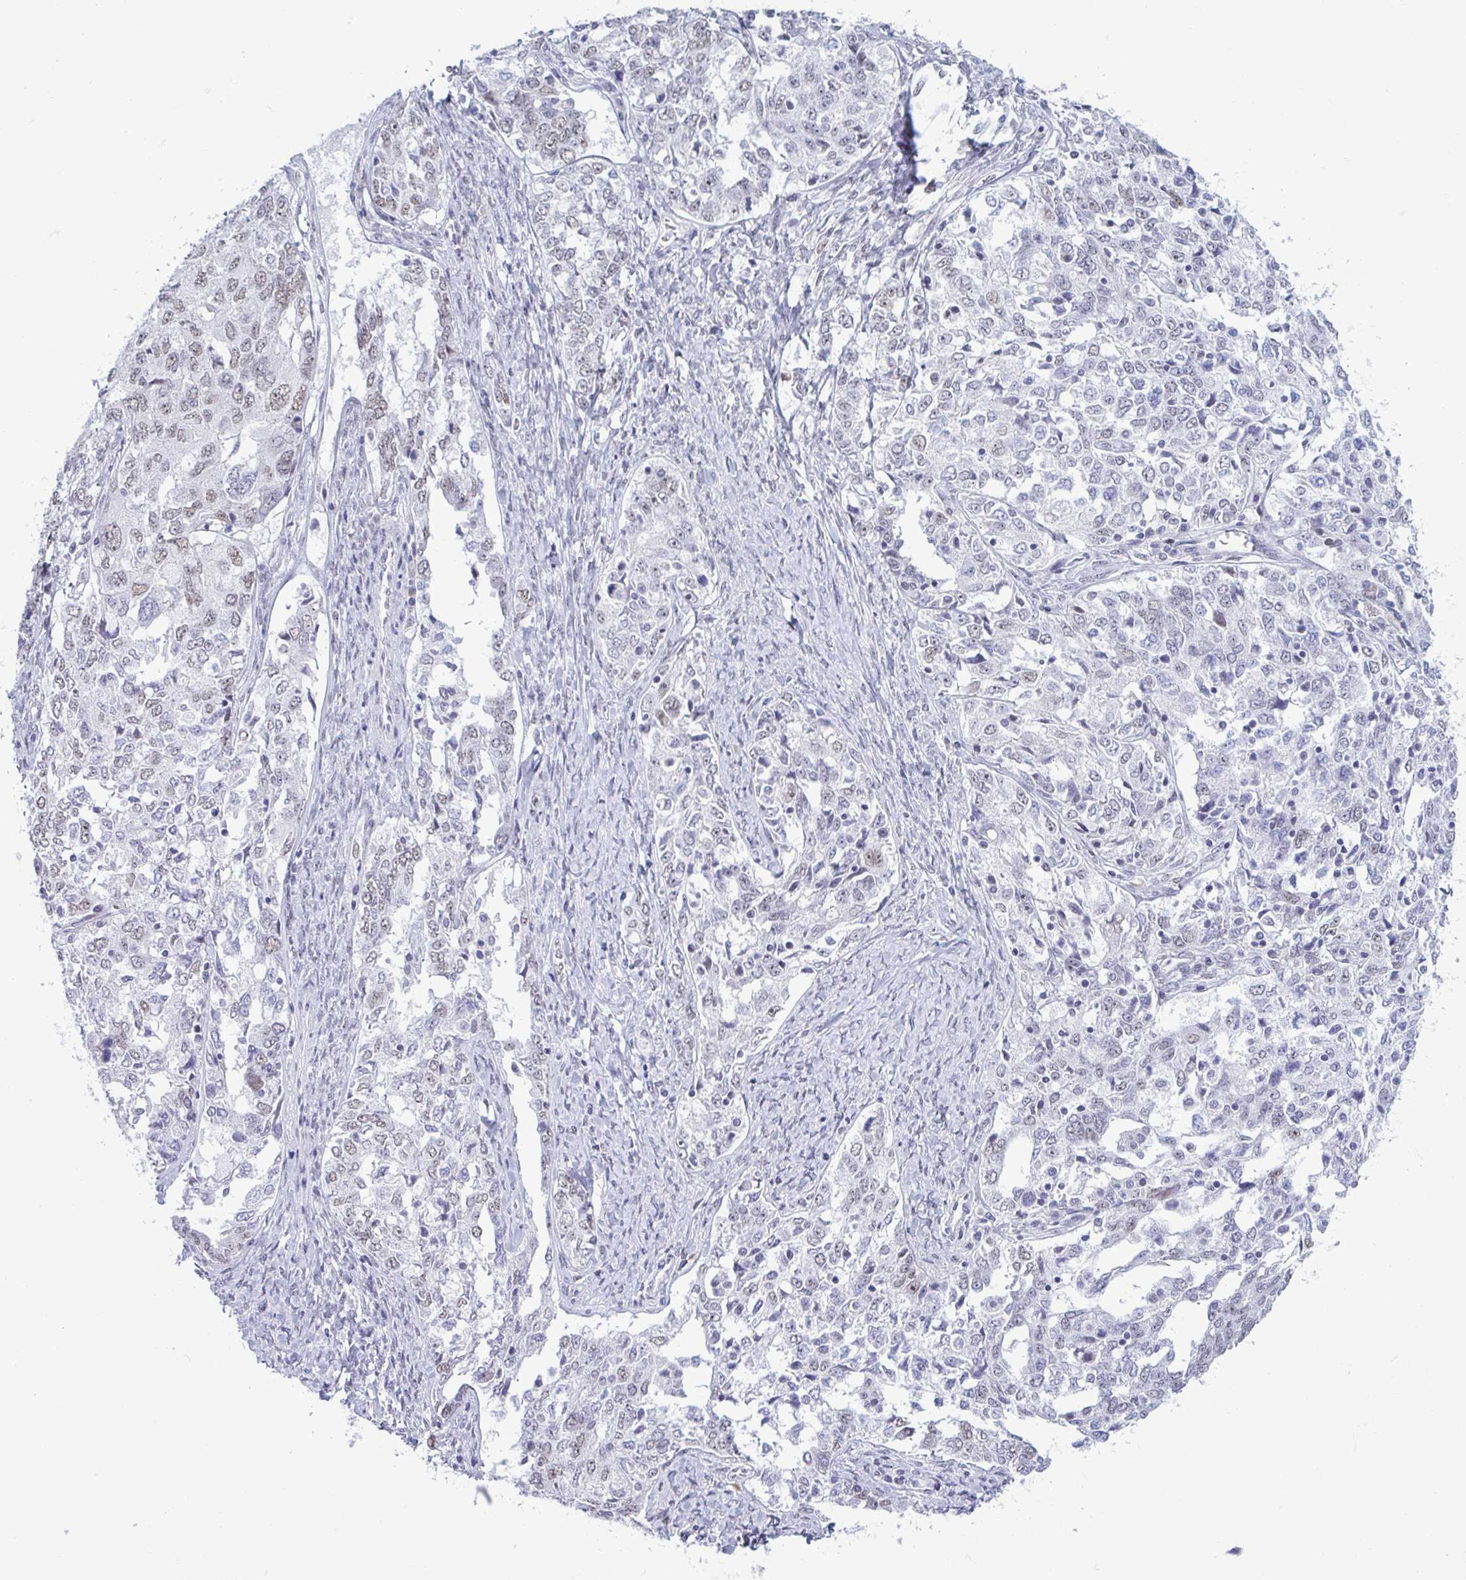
{"staining": {"intensity": "weak", "quantity": "25%-75%", "location": "nuclear"}, "tissue": "ovarian cancer", "cell_type": "Tumor cells", "image_type": "cancer", "snomed": [{"axis": "morphology", "description": "Carcinoma, endometroid"}, {"axis": "topography", "description": "Ovary"}], "caption": "High-power microscopy captured an immunohistochemistry (IHC) histopathology image of ovarian cancer (endometroid carcinoma), revealing weak nuclear positivity in about 25%-75% of tumor cells.", "gene": "MSMB", "patient": {"sex": "female", "age": 62}}